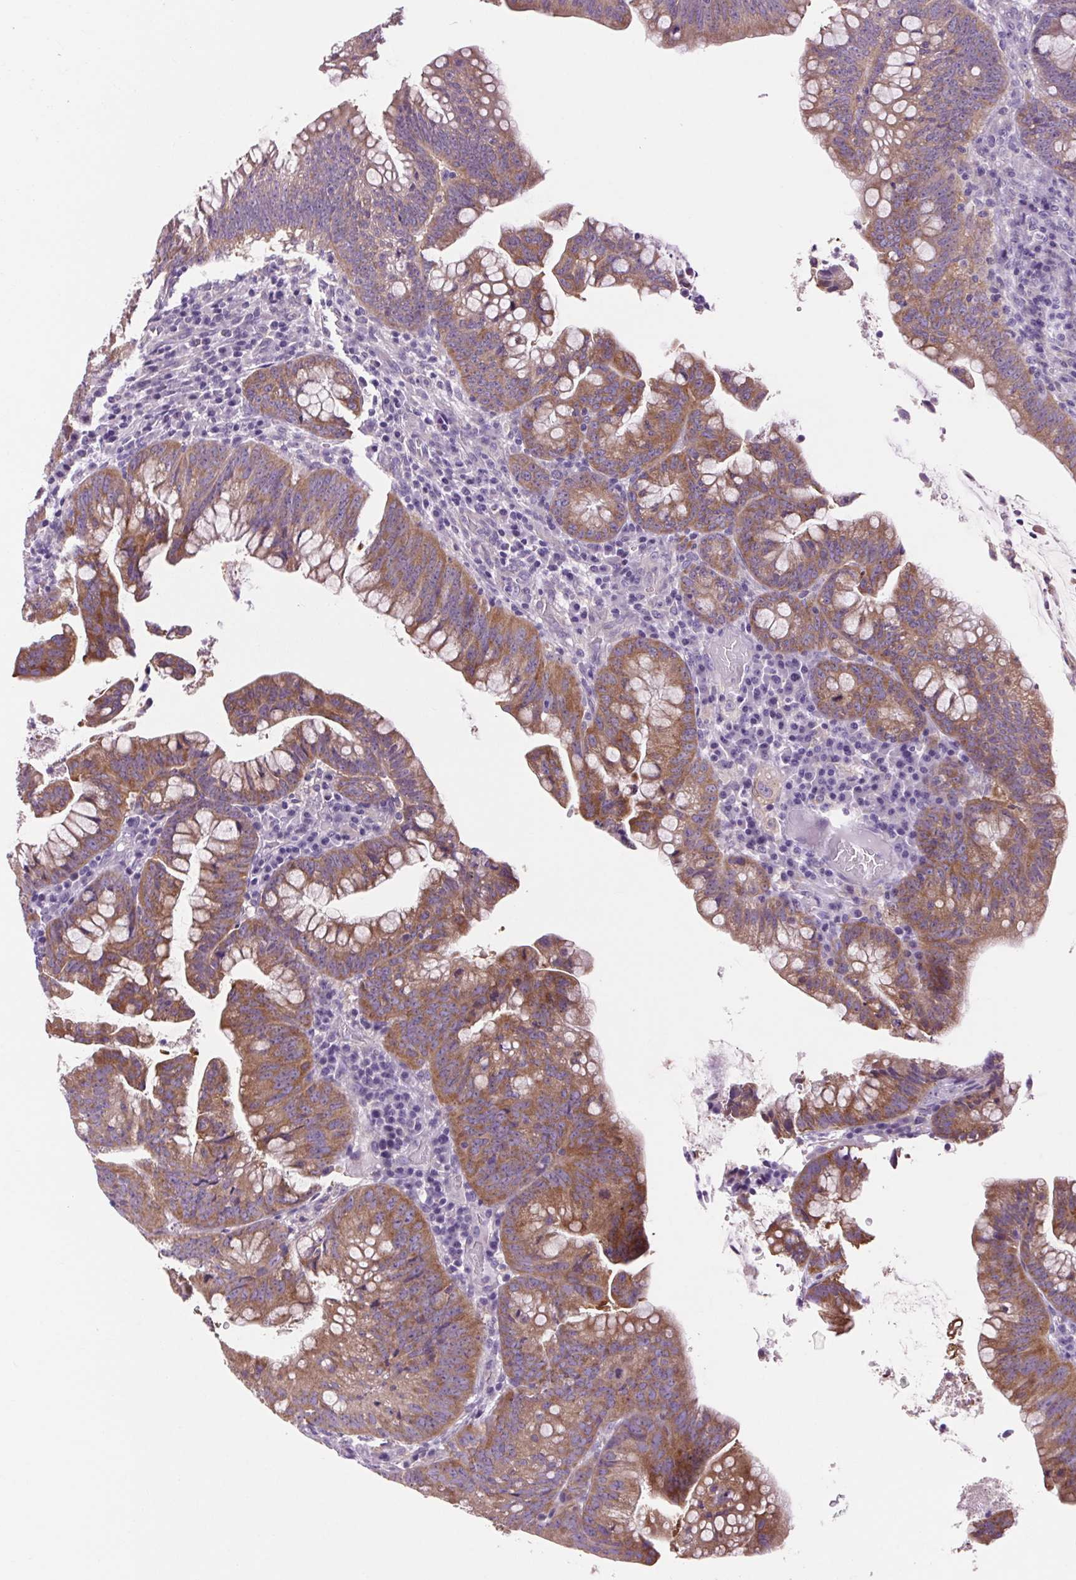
{"staining": {"intensity": "moderate", "quantity": ">75%", "location": "cytoplasmic/membranous"}, "tissue": "colorectal cancer", "cell_type": "Tumor cells", "image_type": "cancer", "snomed": [{"axis": "morphology", "description": "Adenocarcinoma, NOS"}, {"axis": "topography", "description": "Colon"}], "caption": "A brown stain labels moderate cytoplasmic/membranous staining of a protein in human adenocarcinoma (colorectal) tumor cells.", "gene": "SOWAHC", "patient": {"sex": "male", "age": 62}}